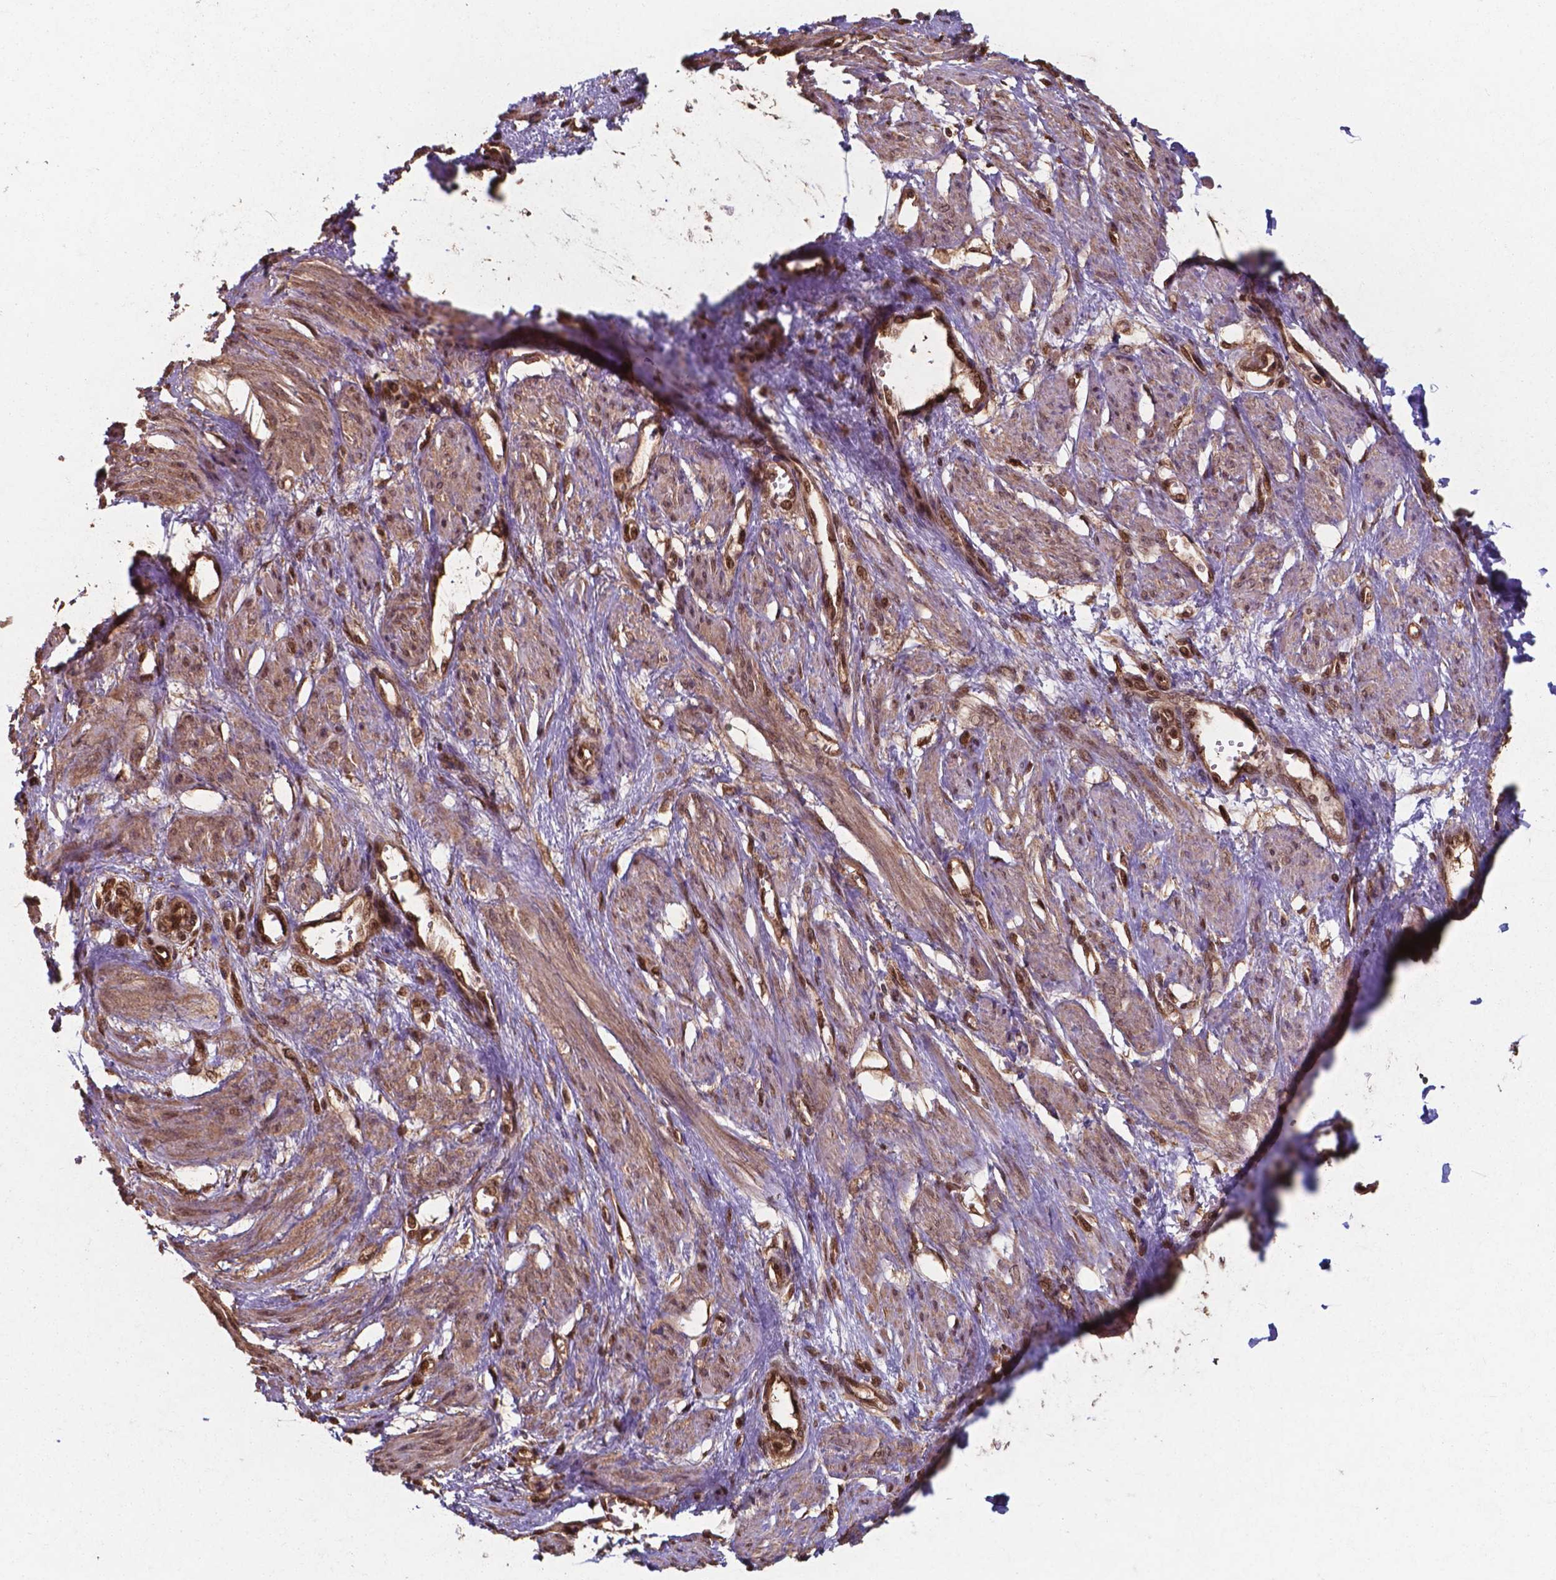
{"staining": {"intensity": "moderate", "quantity": ">75%", "location": "cytoplasmic/membranous,nuclear"}, "tissue": "smooth muscle", "cell_type": "Smooth muscle cells", "image_type": "normal", "snomed": [{"axis": "morphology", "description": "Normal tissue, NOS"}, {"axis": "topography", "description": "Smooth muscle"}, {"axis": "topography", "description": "Uterus"}], "caption": "Moderate cytoplasmic/membranous,nuclear protein positivity is present in approximately >75% of smooth muscle cells in smooth muscle. Immunohistochemistry stains the protein in brown and the nuclei are stained blue.", "gene": "CHP2", "patient": {"sex": "female", "age": 39}}